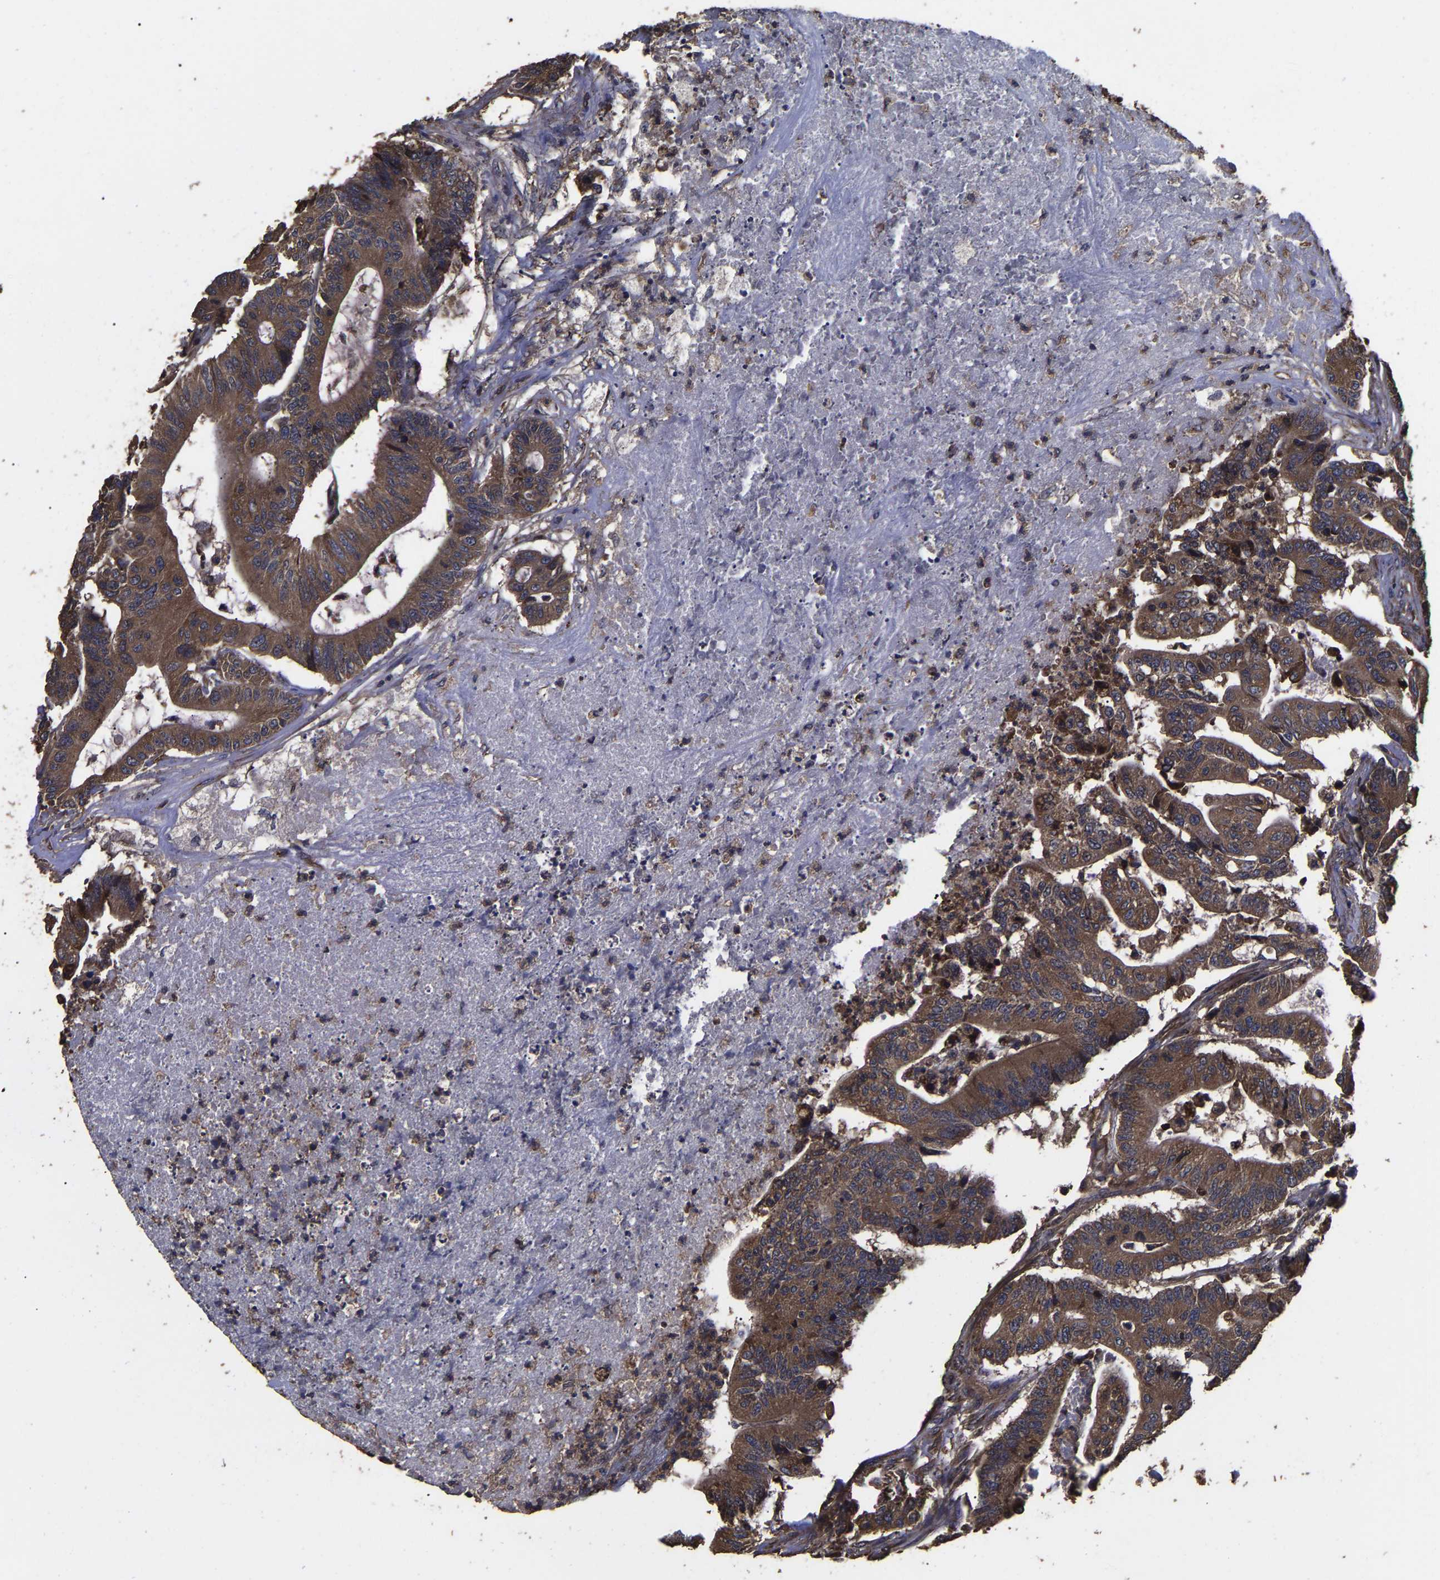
{"staining": {"intensity": "moderate", "quantity": ">75%", "location": "cytoplasmic/membranous"}, "tissue": "colorectal cancer", "cell_type": "Tumor cells", "image_type": "cancer", "snomed": [{"axis": "morphology", "description": "Adenocarcinoma, NOS"}, {"axis": "topography", "description": "Colon"}], "caption": "A brown stain shows moderate cytoplasmic/membranous expression of a protein in human adenocarcinoma (colorectal) tumor cells.", "gene": "ITCH", "patient": {"sex": "female", "age": 84}}